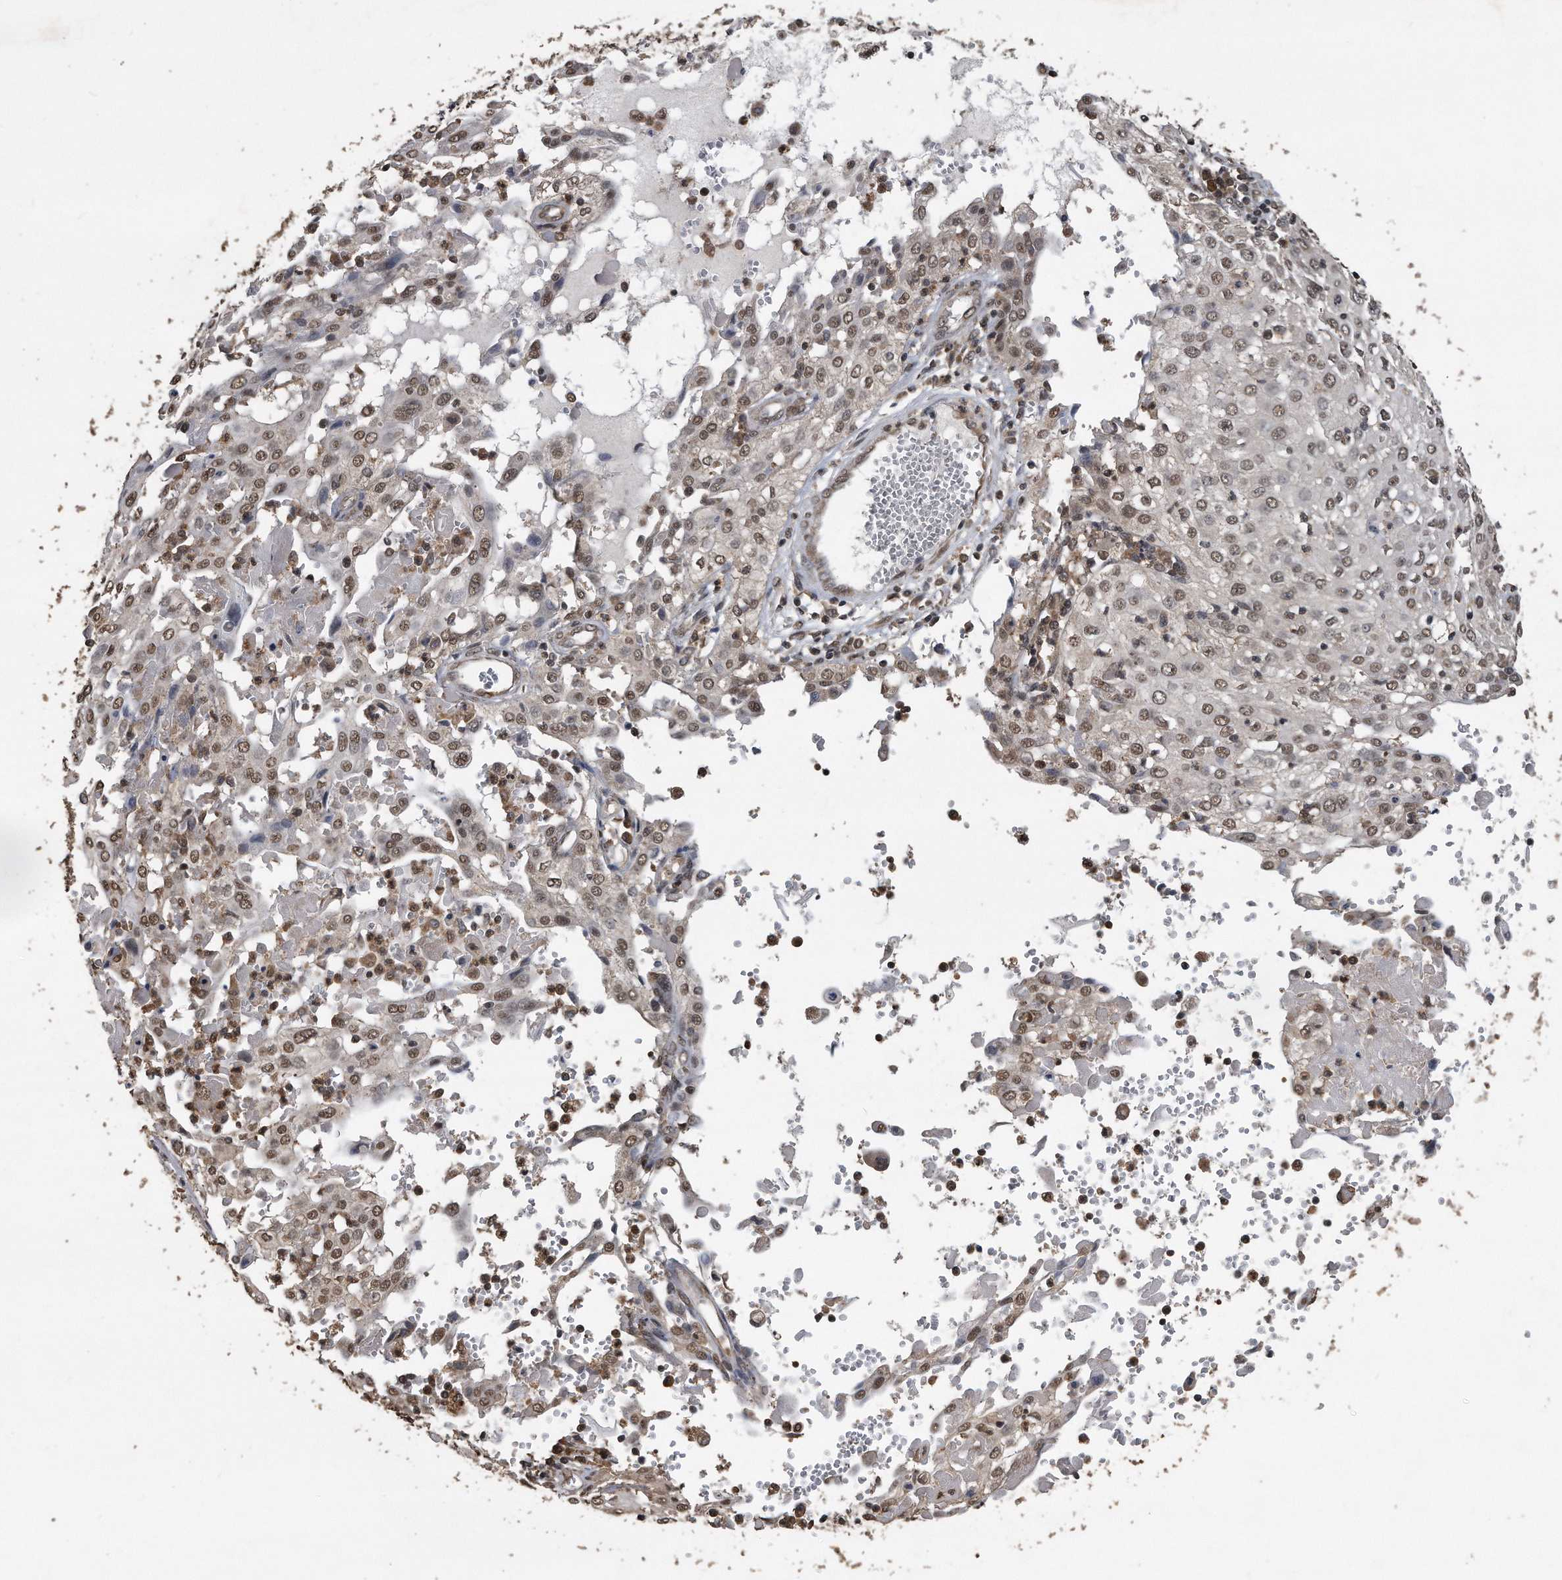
{"staining": {"intensity": "moderate", "quantity": ">75%", "location": "nuclear"}, "tissue": "cervical cancer", "cell_type": "Tumor cells", "image_type": "cancer", "snomed": [{"axis": "morphology", "description": "Squamous cell carcinoma, NOS"}, {"axis": "topography", "description": "Cervix"}], "caption": "Human squamous cell carcinoma (cervical) stained with a protein marker shows moderate staining in tumor cells.", "gene": "CRYZL1", "patient": {"sex": "female", "age": 39}}